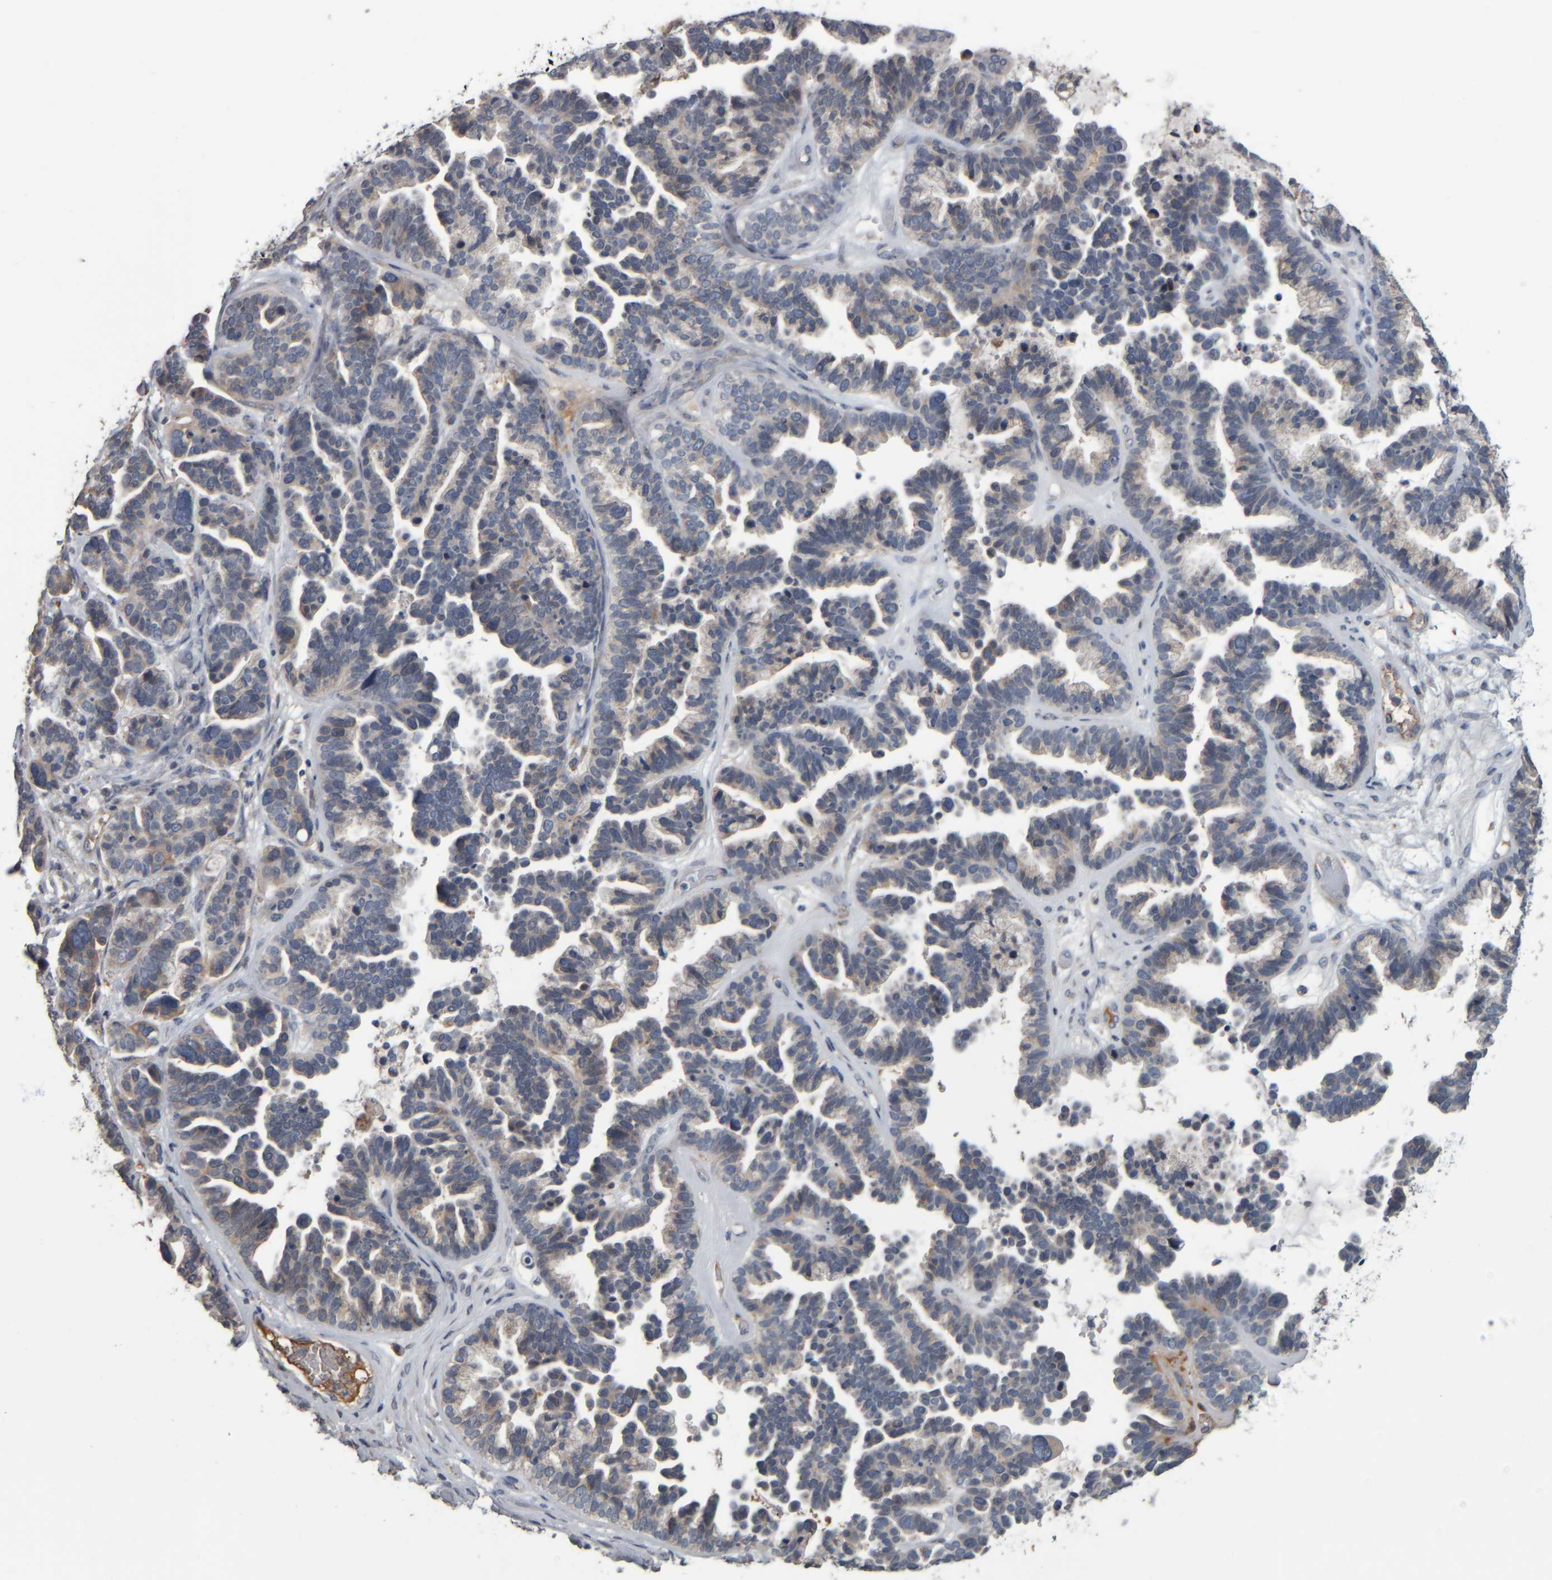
{"staining": {"intensity": "weak", "quantity": "<25%", "location": "cytoplasmic/membranous"}, "tissue": "ovarian cancer", "cell_type": "Tumor cells", "image_type": "cancer", "snomed": [{"axis": "morphology", "description": "Cystadenocarcinoma, serous, NOS"}, {"axis": "topography", "description": "Ovary"}], "caption": "High power microscopy photomicrograph of an immunohistochemistry image of ovarian serous cystadenocarcinoma, revealing no significant staining in tumor cells.", "gene": "CAVIN4", "patient": {"sex": "female", "age": 56}}